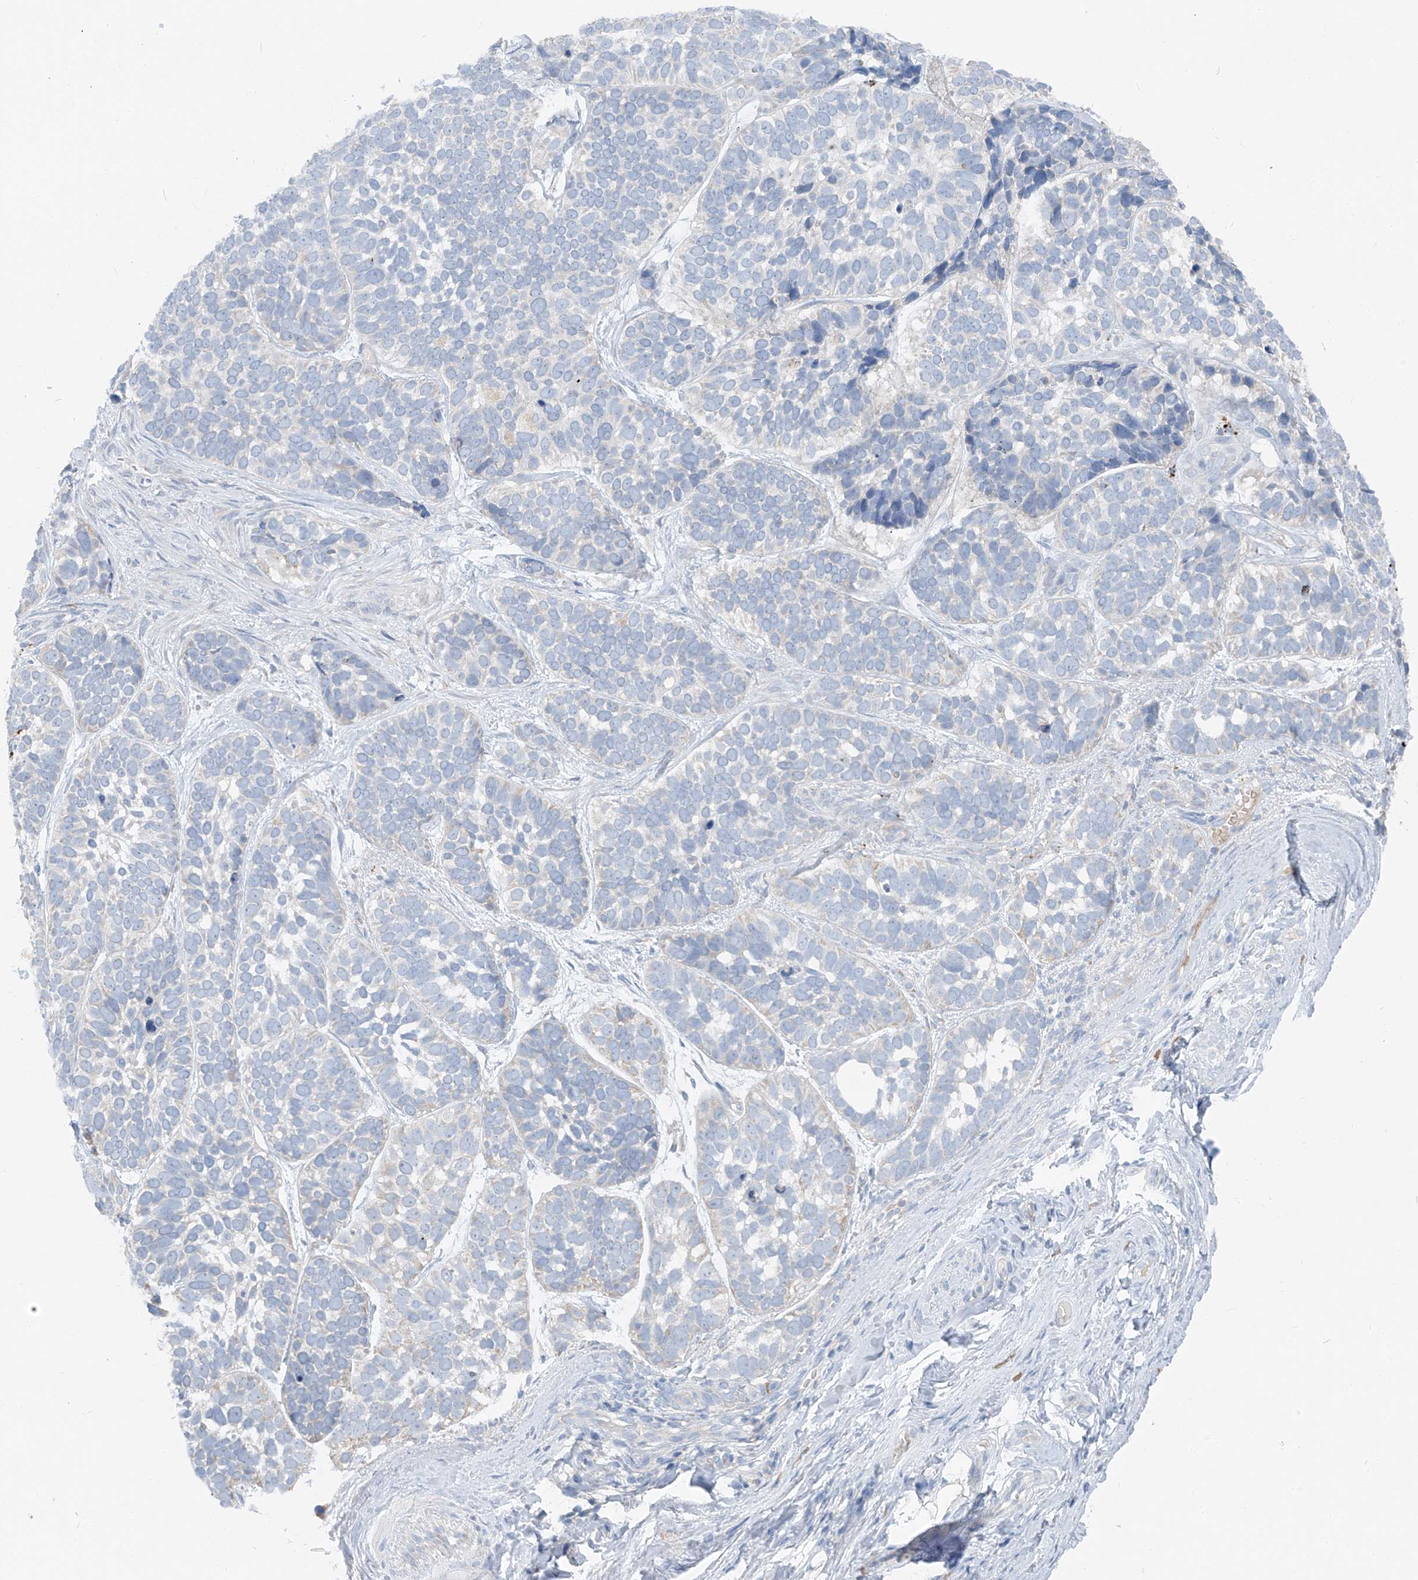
{"staining": {"intensity": "negative", "quantity": "none", "location": "none"}, "tissue": "skin cancer", "cell_type": "Tumor cells", "image_type": "cancer", "snomed": [{"axis": "morphology", "description": "Basal cell carcinoma"}, {"axis": "topography", "description": "Skin"}], "caption": "This is a micrograph of immunohistochemistry (IHC) staining of skin basal cell carcinoma, which shows no positivity in tumor cells.", "gene": "CHMP2B", "patient": {"sex": "male", "age": 62}}